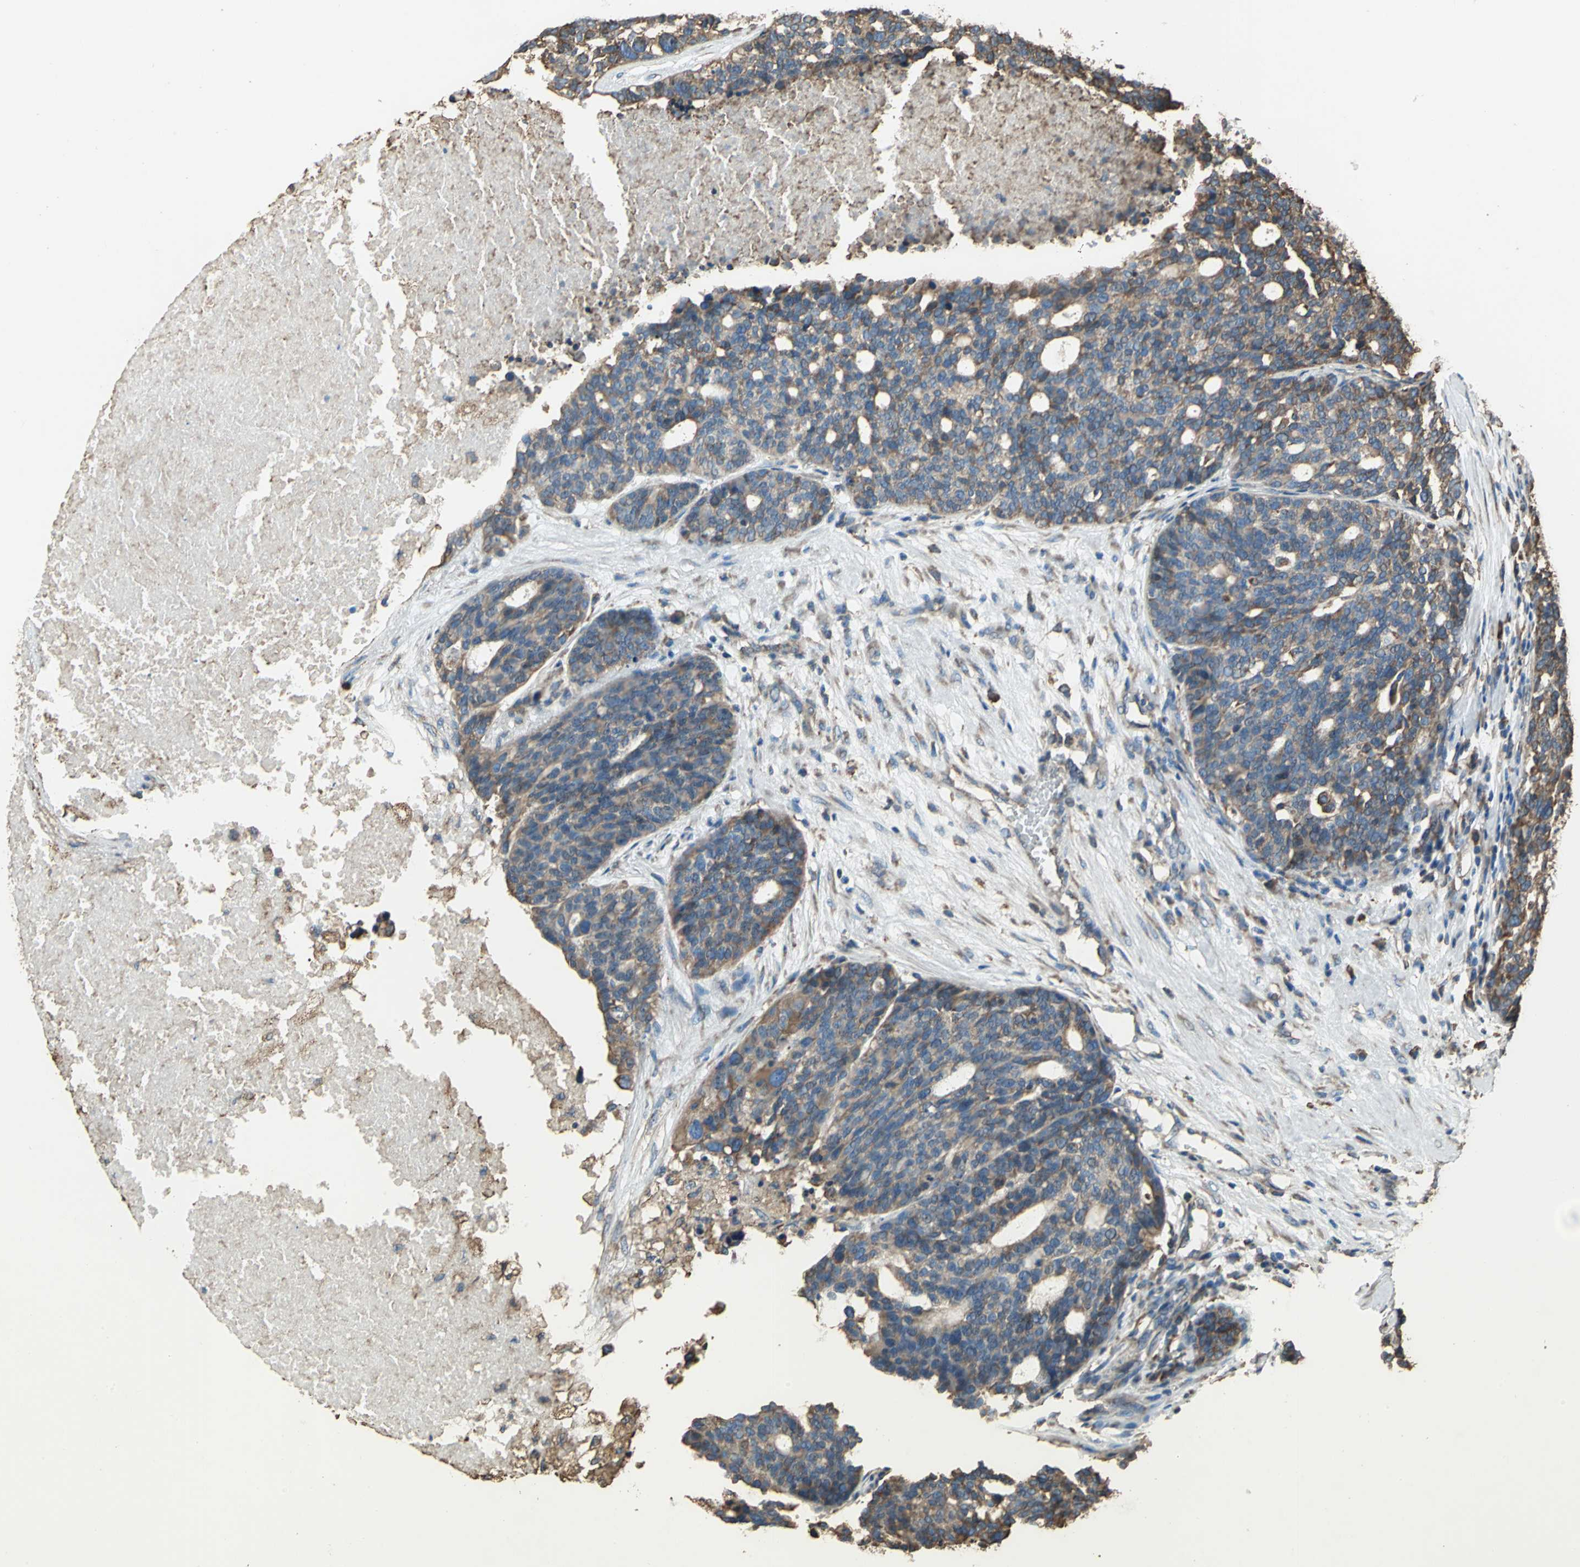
{"staining": {"intensity": "moderate", "quantity": ">75%", "location": "cytoplasmic/membranous"}, "tissue": "ovarian cancer", "cell_type": "Tumor cells", "image_type": "cancer", "snomed": [{"axis": "morphology", "description": "Cystadenocarcinoma, serous, NOS"}, {"axis": "topography", "description": "Ovary"}], "caption": "IHC photomicrograph of serous cystadenocarcinoma (ovarian) stained for a protein (brown), which demonstrates medium levels of moderate cytoplasmic/membranous positivity in approximately >75% of tumor cells.", "gene": "GPANK1", "patient": {"sex": "female", "age": 59}}